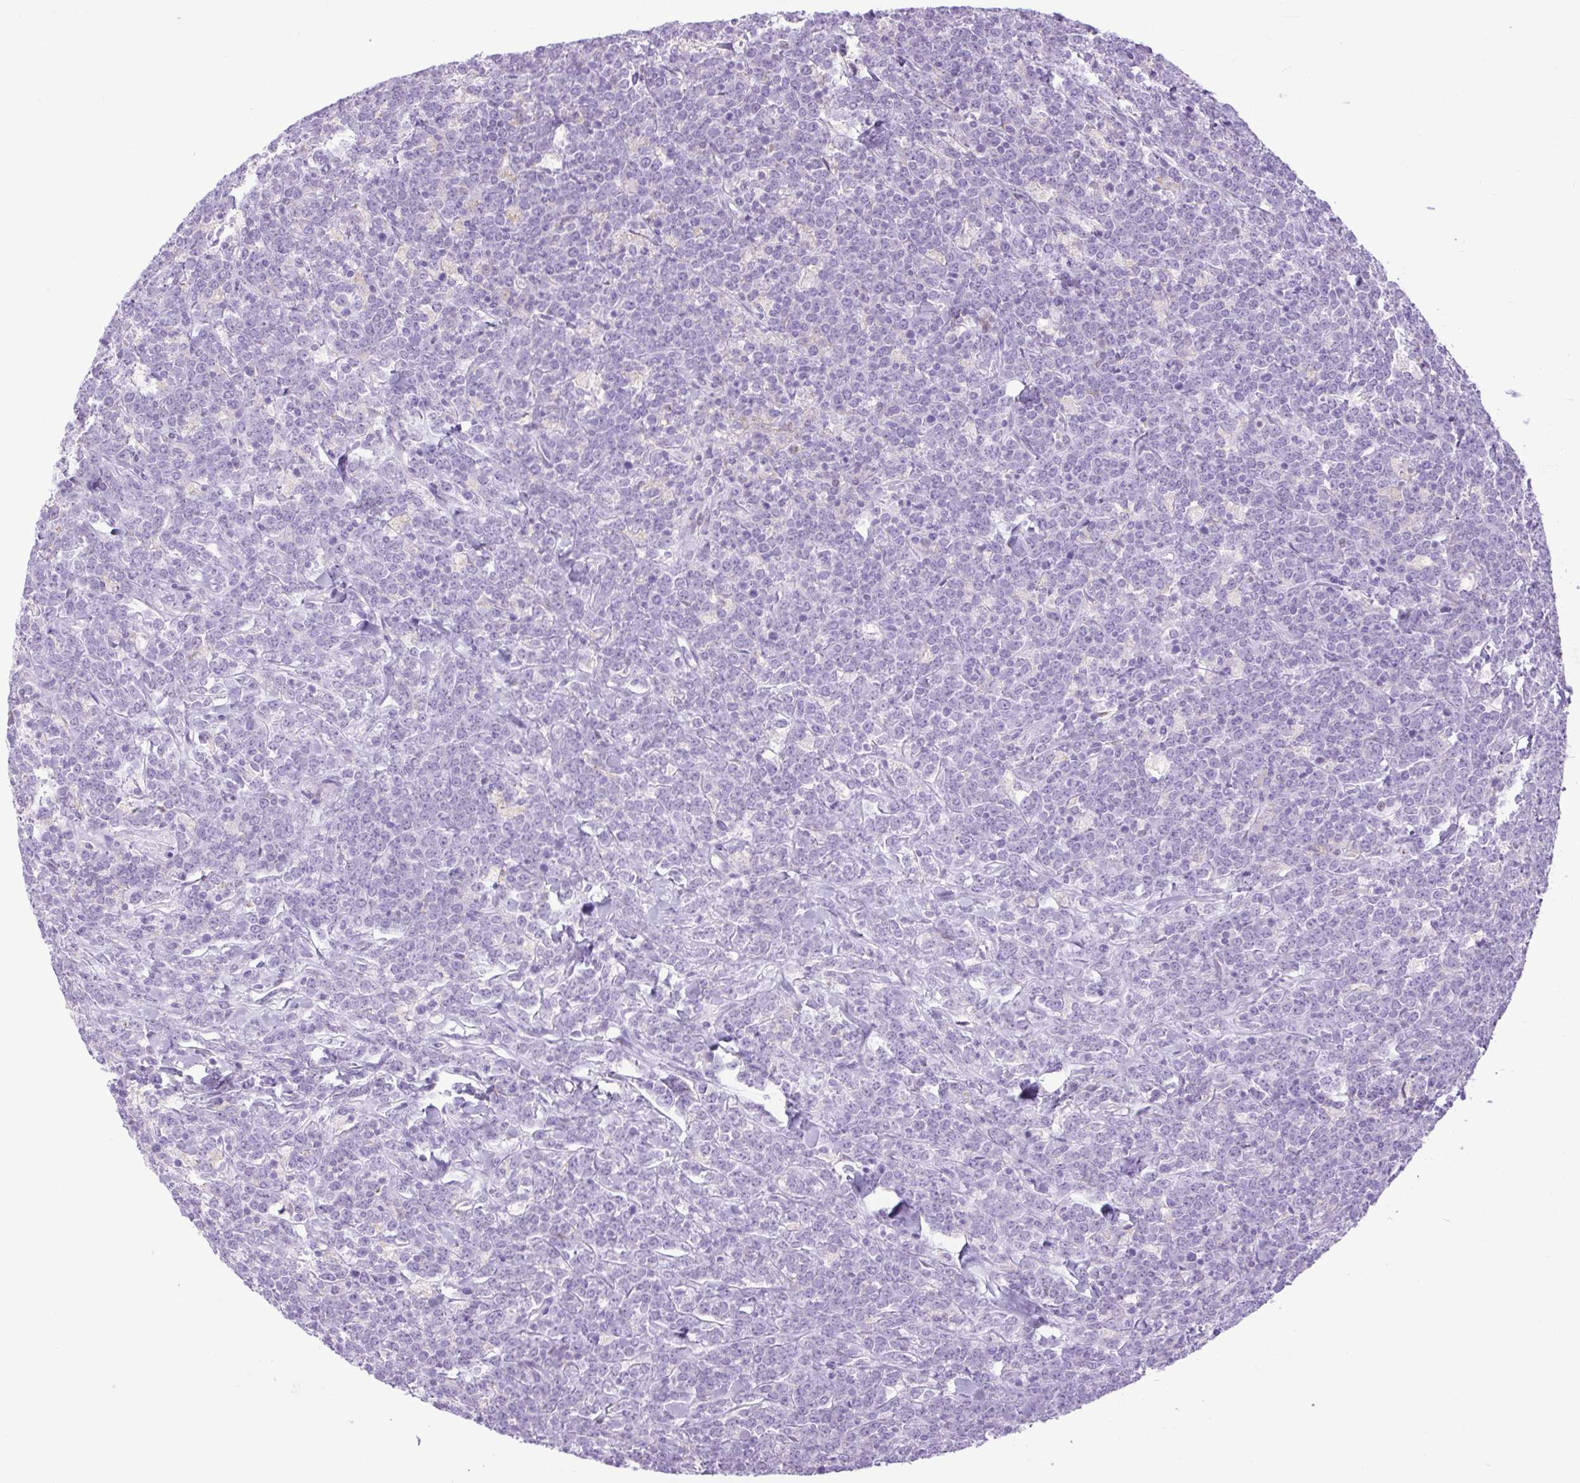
{"staining": {"intensity": "negative", "quantity": "none", "location": "none"}, "tissue": "lymphoma", "cell_type": "Tumor cells", "image_type": "cancer", "snomed": [{"axis": "morphology", "description": "Malignant lymphoma, non-Hodgkin's type, High grade"}, {"axis": "topography", "description": "Small intestine"}], "caption": "IHC histopathology image of neoplastic tissue: human high-grade malignant lymphoma, non-Hodgkin's type stained with DAB exhibits no significant protein staining in tumor cells.", "gene": "SCO2", "patient": {"sex": "male", "age": 8}}